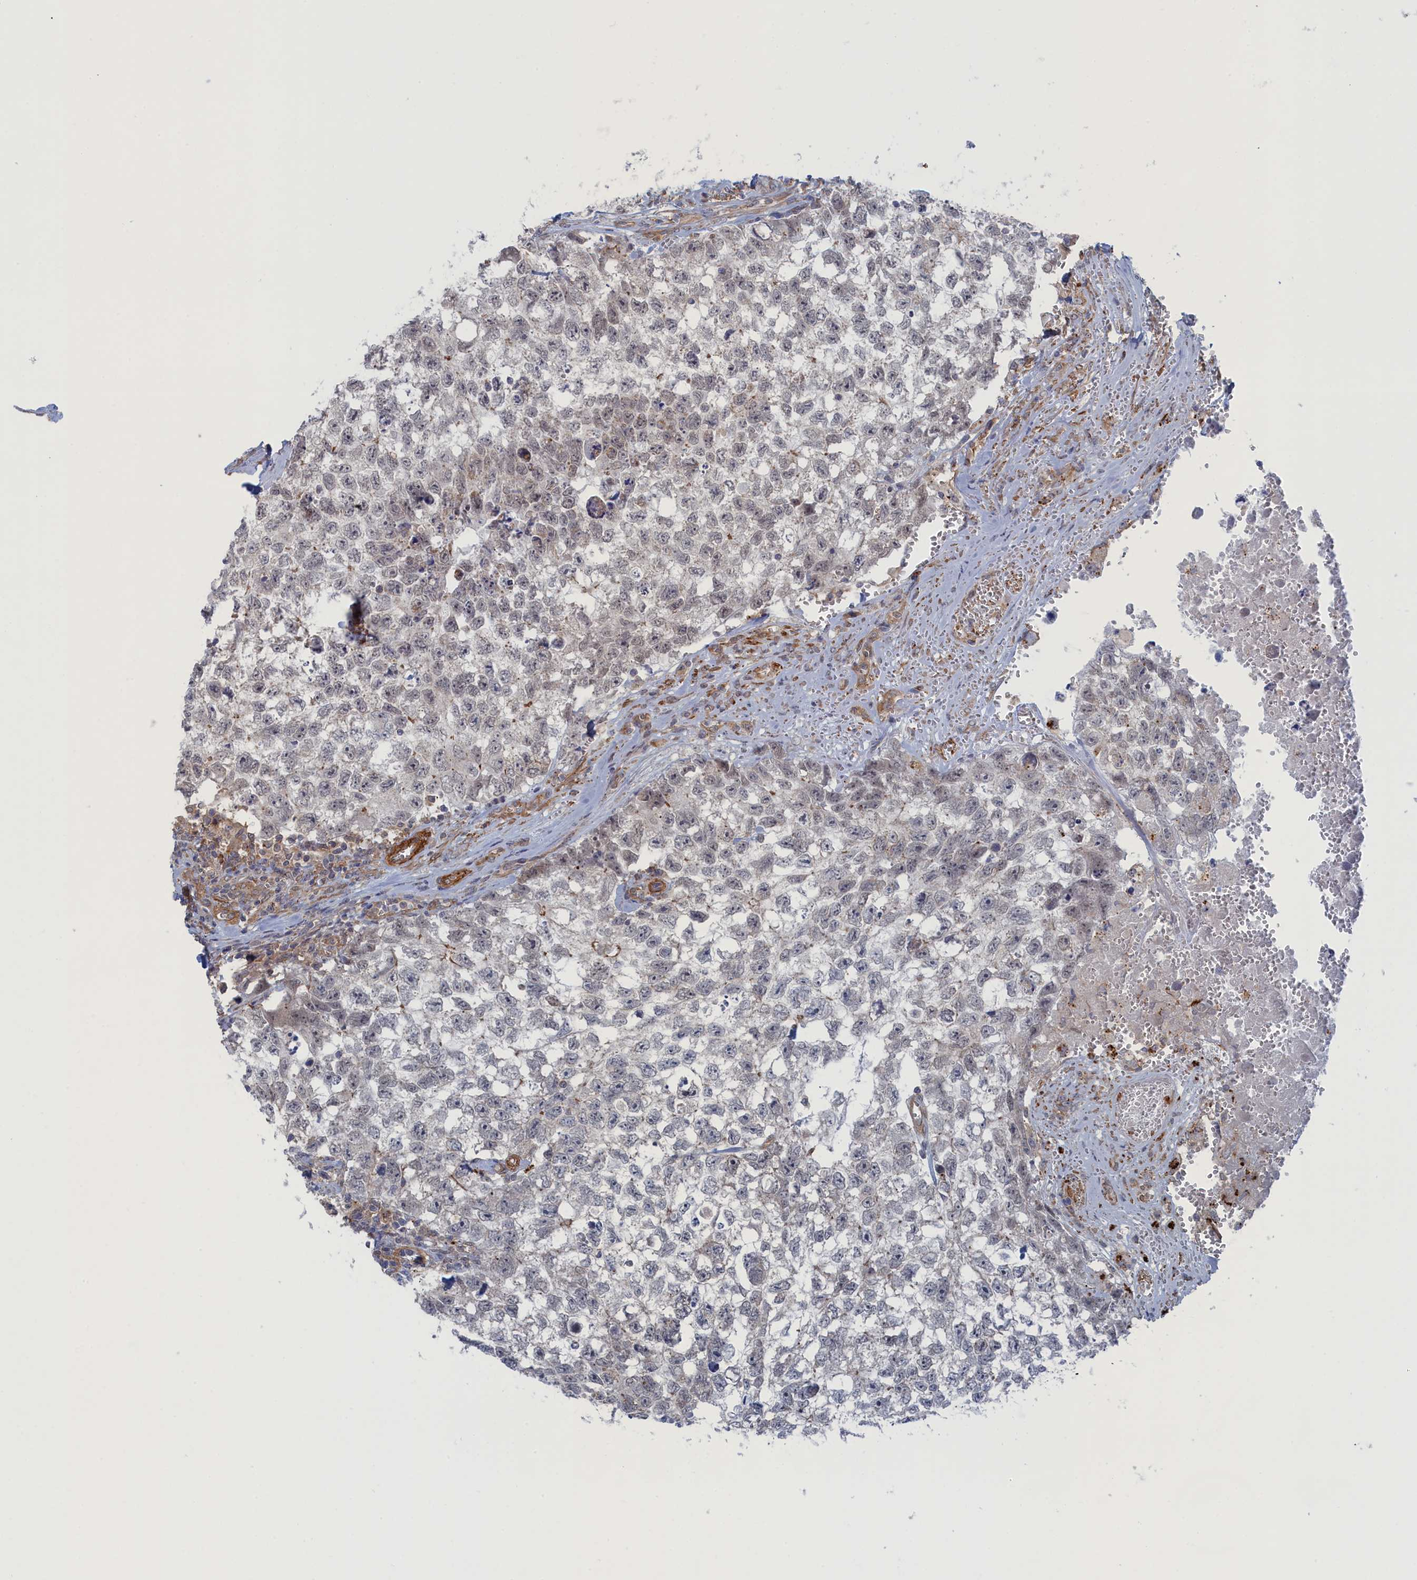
{"staining": {"intensity": "weak", "quantity": "<25%", "location": "nuclear"}, "tissue": "testis cancer", "cell_type": "Tumor cells", "image_type": "cancer", "snomed": [{"axis": "morphology", "description": "Seminoma, NOS"}, {"axis": "morphology", "description": "Carcinoma, Embryonal, NOS"}, {"axis": "topography", "description": "Testis"}], "caption": "Photomicrograph shows no significant protein staining in tumor cells of embryonal carcinoma (testis). (Brightfield microscopy of DAB immunohistochemistry at high magnification).", "gene": "FILIP1L", "patient": {"sex": "male", "age": 29}}